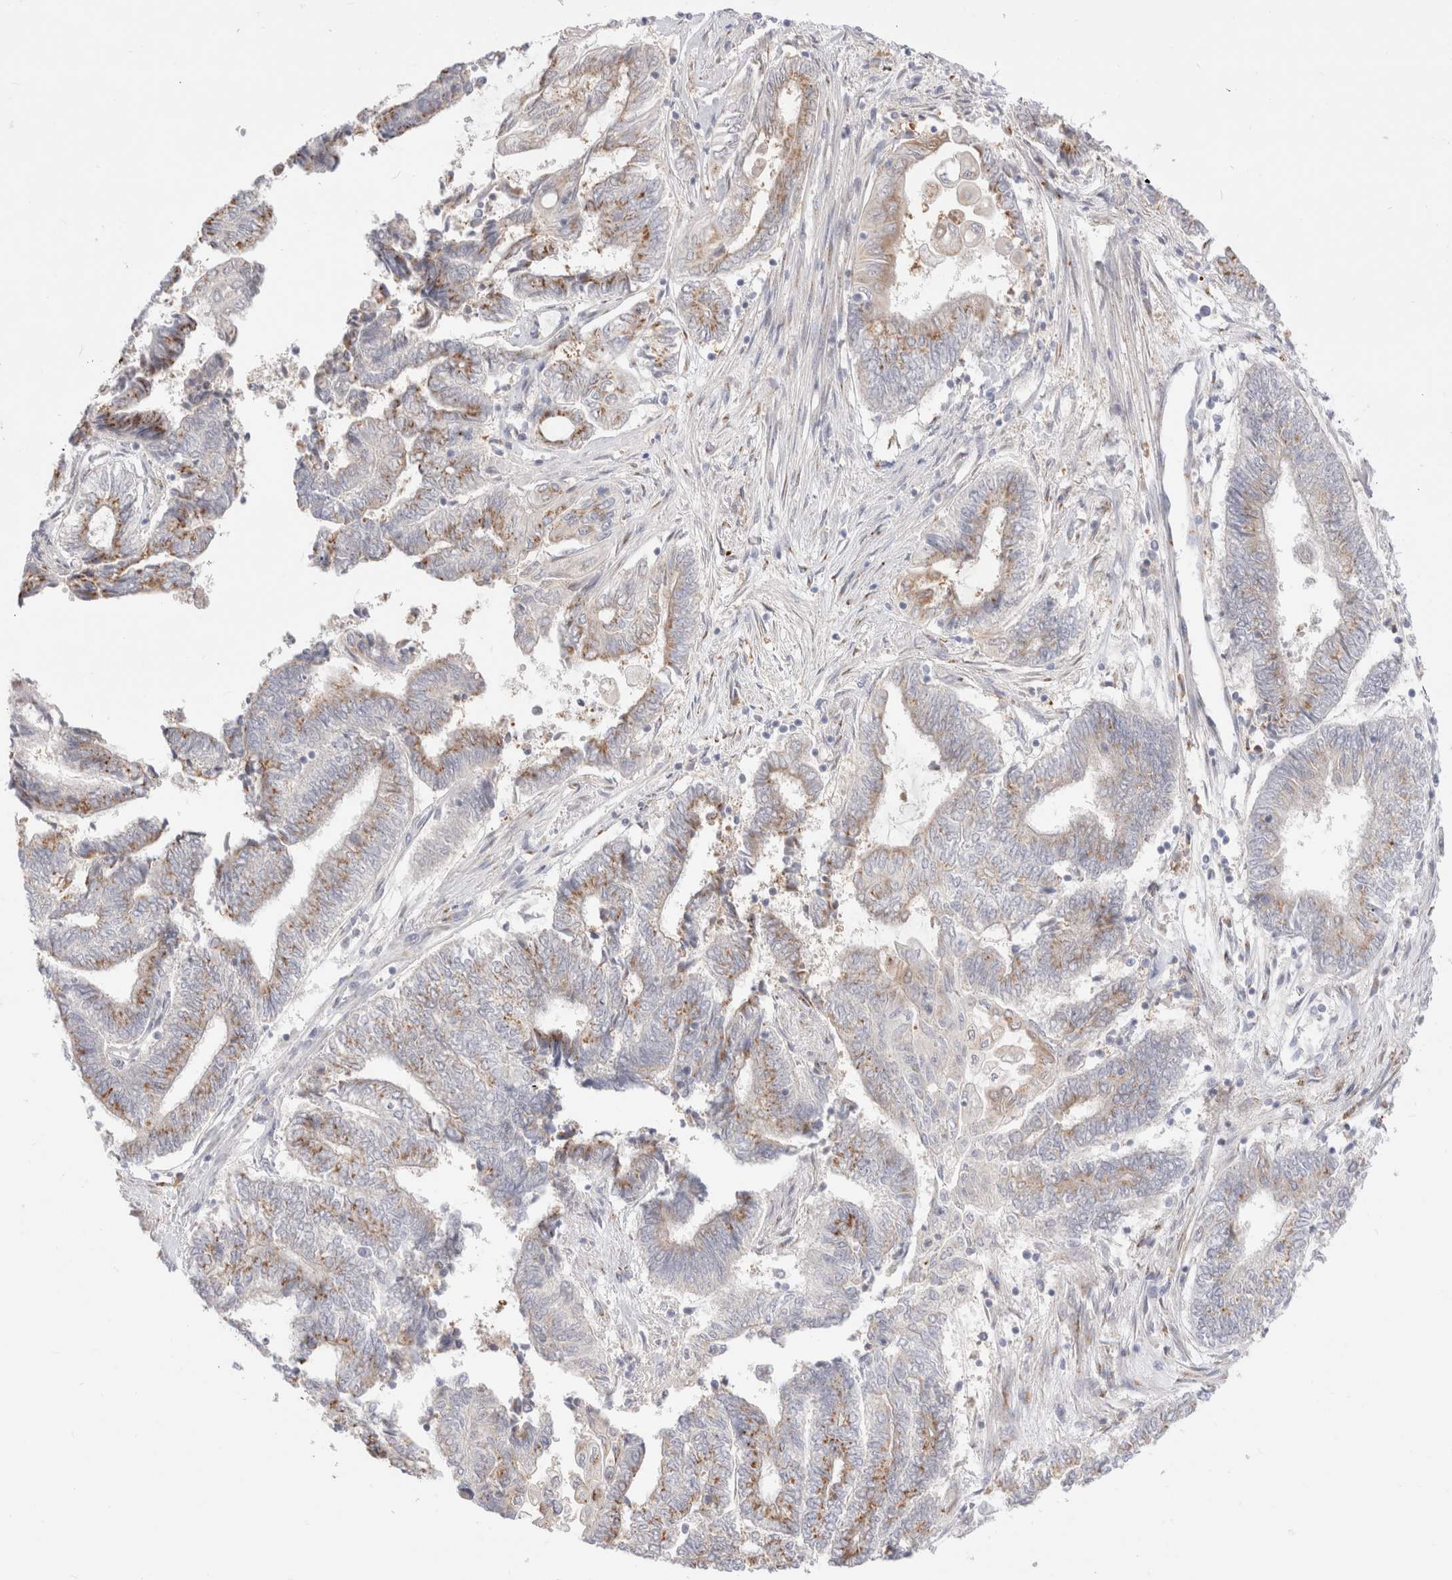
{"staining": {"intensity": "moderate", "quantity": "<25%", "location": "cytoplasmic/membranous"}, "tissue": "endometrial cancer", "cell_type": "Tumor cells", "image_type": "cancer", "snomed": [{"axis": "morphology", "description": "Adenocarcinoma, NOS"}, {"axis": "topography", "description": "Uterus"}, {"axis": "topography", "description": "Endometrium"}], "caption": "An IHC micrograph of neoplastic tissue is shown. Protein staining in brown labels moderate cytoplasmic/membranous positivity in endometrial cancer (adenocarcinoma) within tumor cells.", "gene": "EFCAB13", "patient": {"sex": "female", "age": 70}}